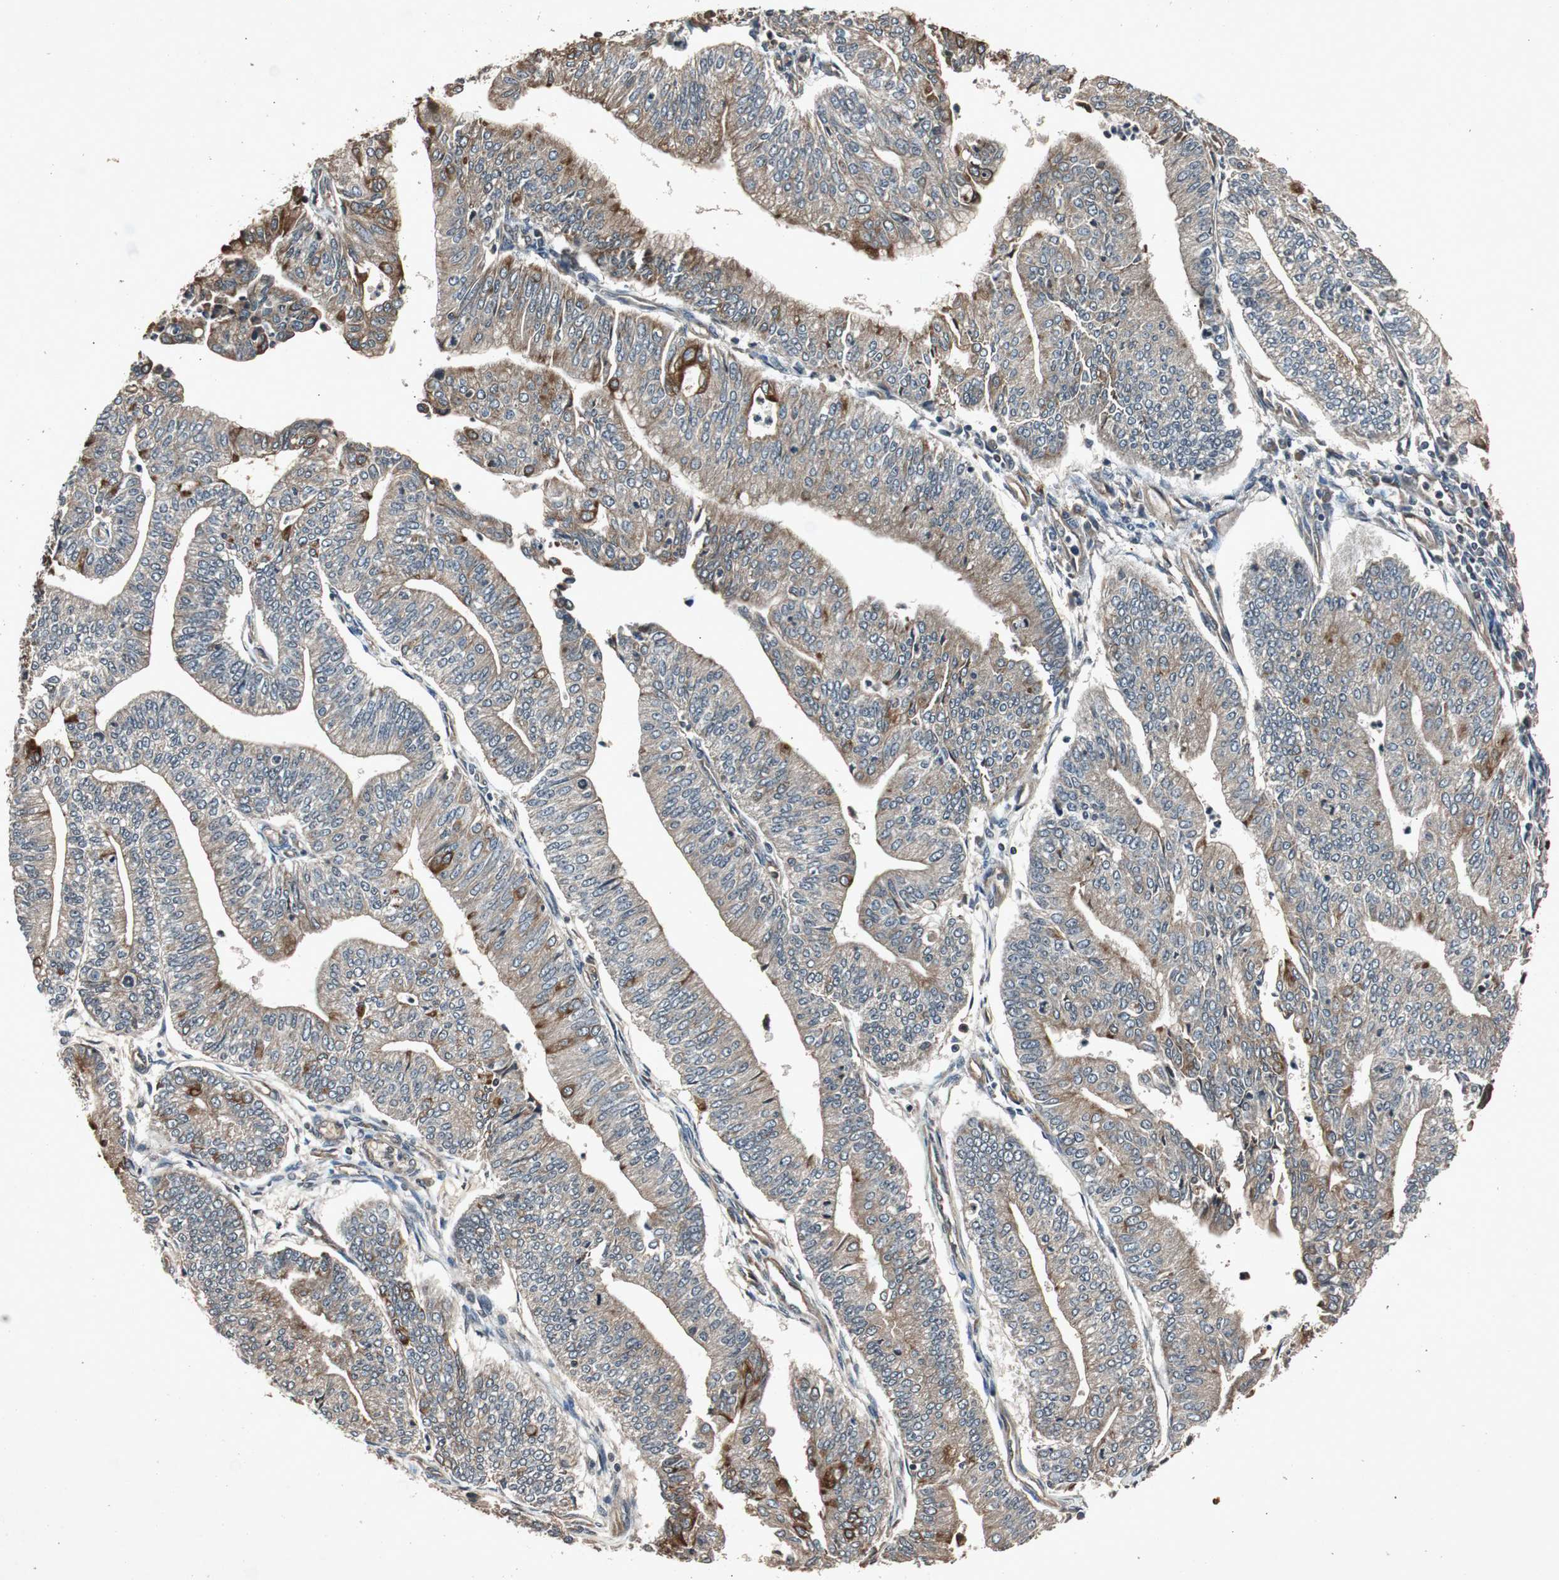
{"staining": {"intensity": "moderate", "quantity": "<25%", "location": "cytoplasmic/membranous"}, "tissue": "endometrial cancer", "cell_type": "Tumor cells", "image_type": "cancer", "snomed": [{"axis": "morphology", "description": "Adenocarcinoma, NOS"}, {"axis": "topography", "description": "Endometrium"}], "caption": "Immunohistochemistry (DAB (3,3'-diaminobenzidine)) staining of adenocarcinoma (endometrial) shows moderate cytoplasmic/membranous protein staining in about <25% of tumor cells. Using DAB (3,3'-diaminobenzidine) (brown) and hematoxylin (blue) stains, captured at high magnification using brightfield microscopy.", "gene": "SLIT2", "patient": {"sex": "female", "age": 59}}